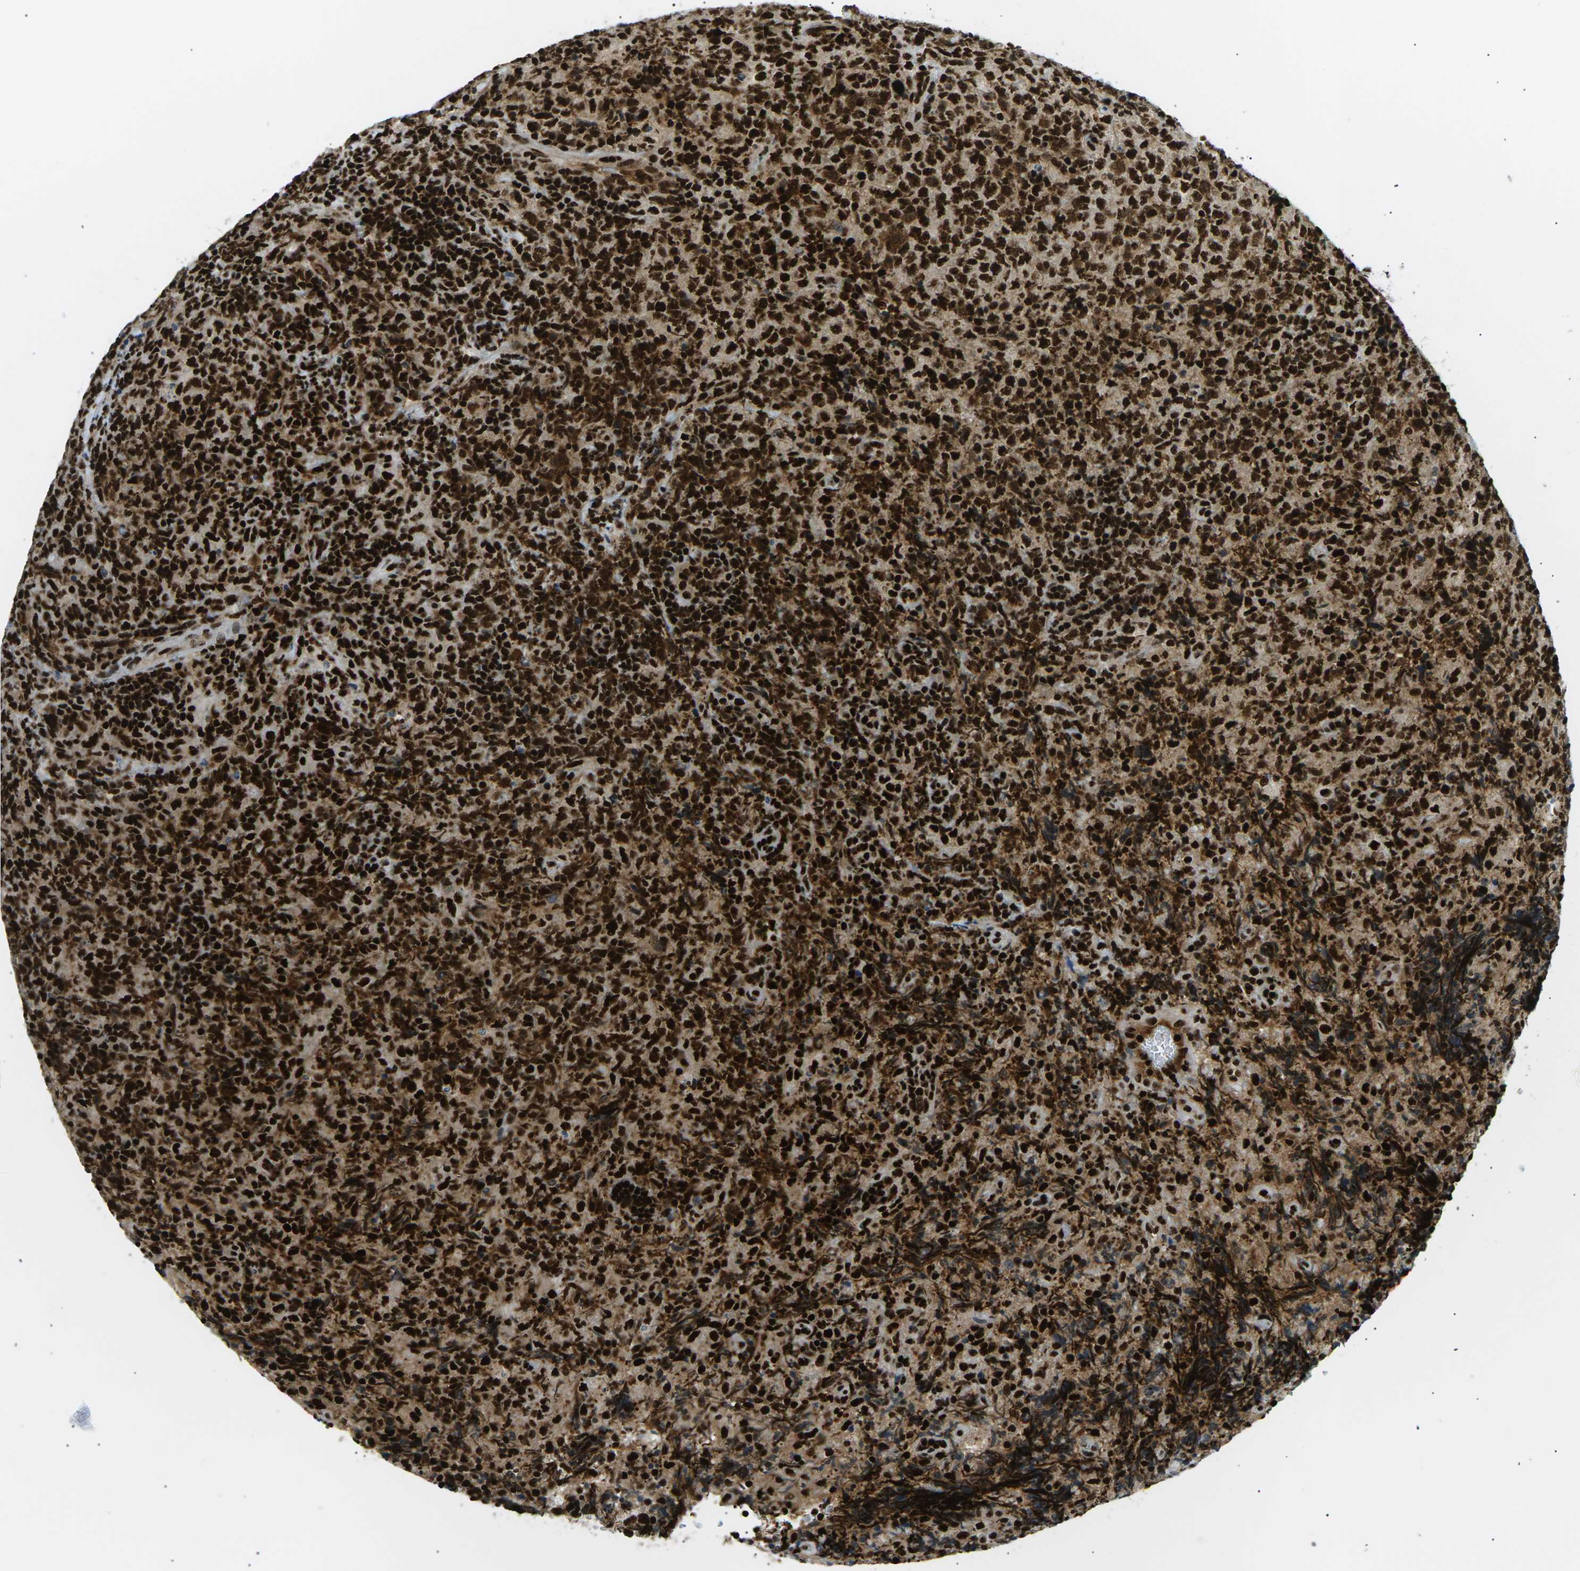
{"staining": {"intensity": "strong", "quantity": ">75%", "location": "cytoplasmic/membranous,nuclear"}, "tissue": "lymphoma", "cell_type": "Tumor cells", "image_type": "cancer", "snomed": [{"axis": "morphology", "description": "Malignant lymphoma, non-Hodgkin's type, High grade"}, {"axis": "topography", "description": "Tonsil"}], "caption": "Immunohistochemical staining of malignant lymphoma, non-Hodgkin's type (high-grade) demonstrates strong cytoplasmic/membranous and nuclear protein positivity in about >75% of tumor cells. (Brightfield microscopy of DAB IHC at high magnification).", "gene": "RPA2", "patient": {"sex": "female", "age": 36}}